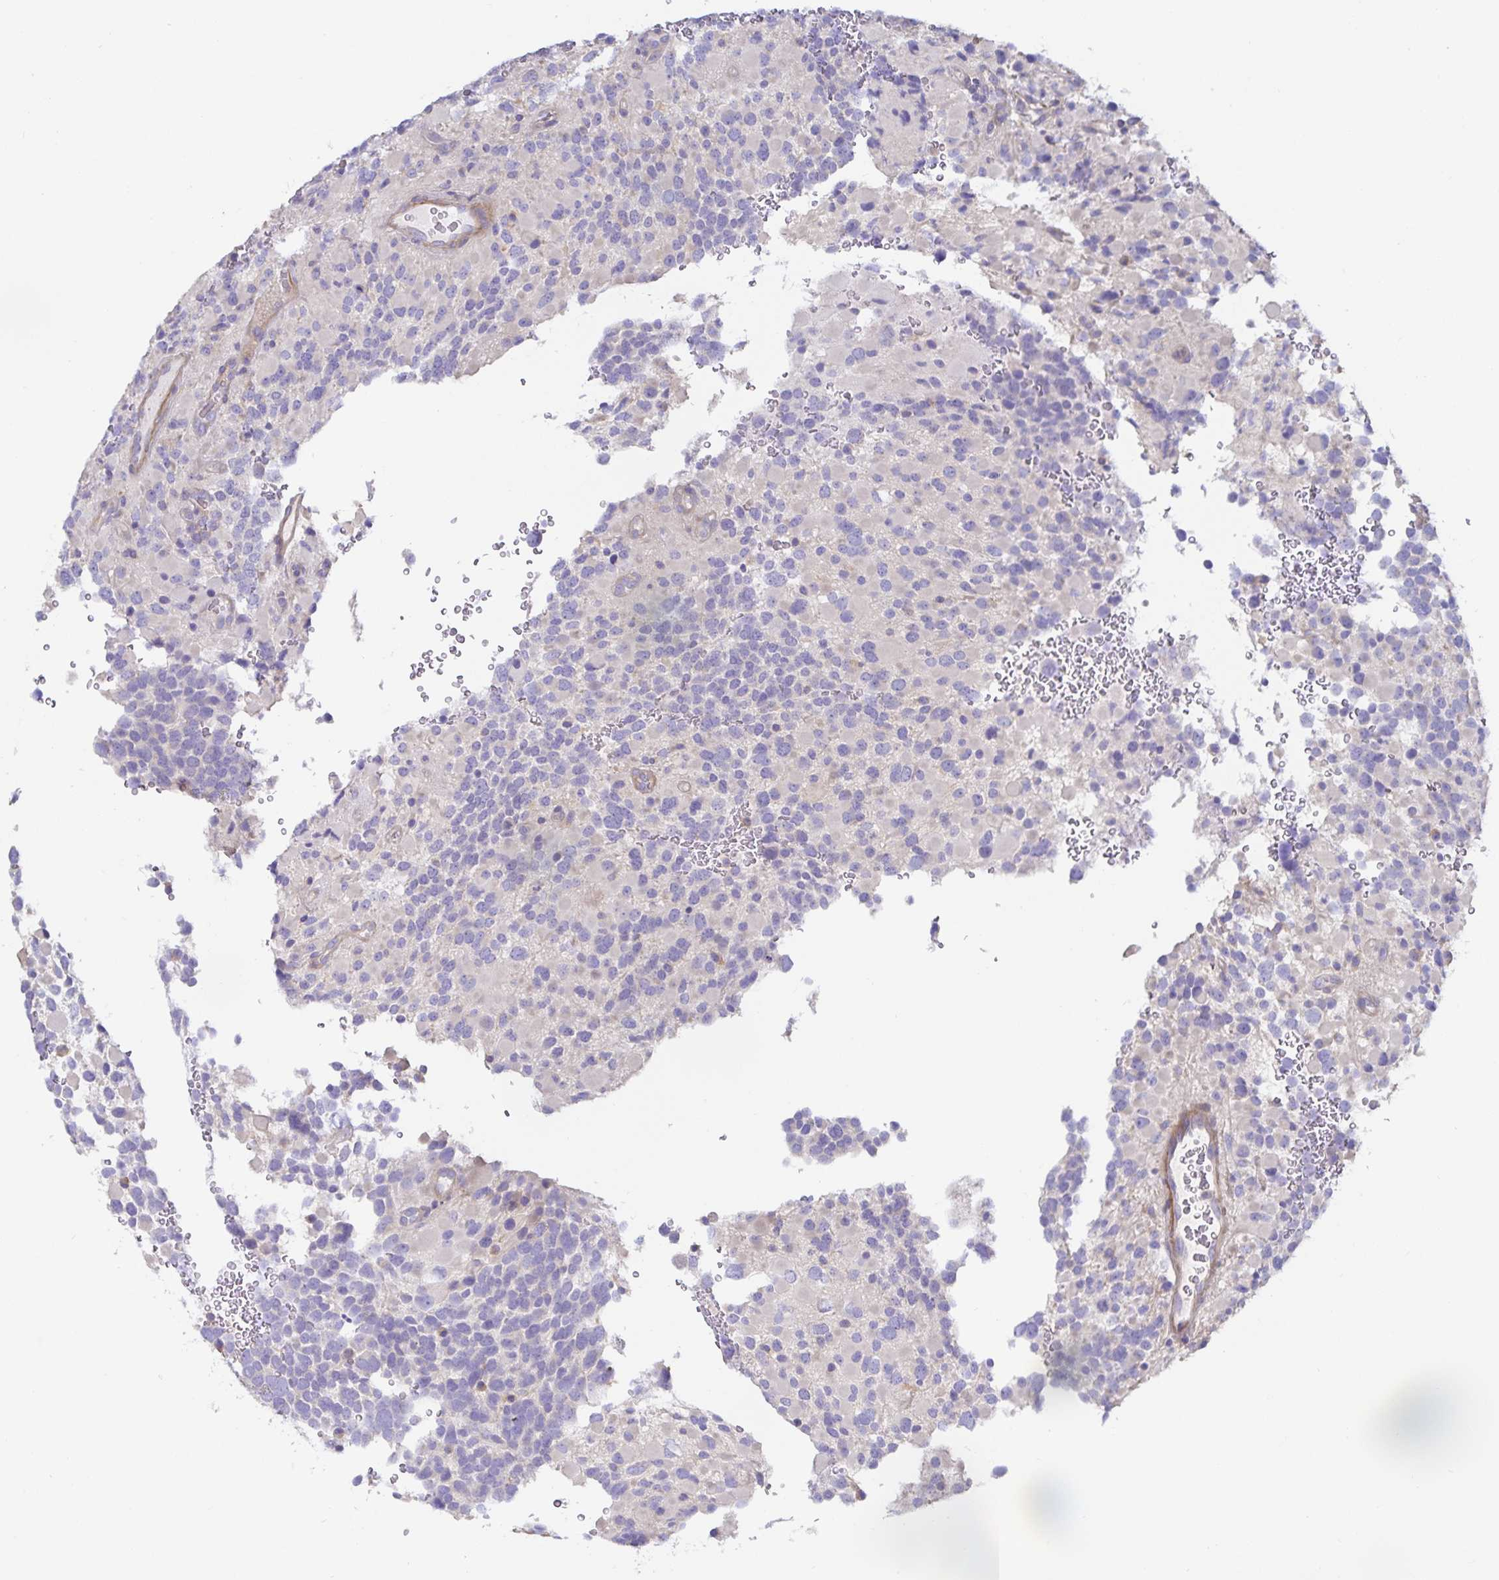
{"staining": {"intensity": "negative", "quantity": "none", "location": "none"}, "tissue": "glioma", "cell_type": "Tumor cells", "image_type": "cancer", "snomed": [{"axis": "morphology", "description": "Glioma, malignant, High grade"}, {"axis": "topography", "description": "Brain"}], "caption": "This micrograph is of glioma stained with IHC to label a protein in brown with the nuclei are counter-stained blue. There is no expression in tumor cells.", "gene": "METTL22", "patient": {"sex": "female", "age": 40}}